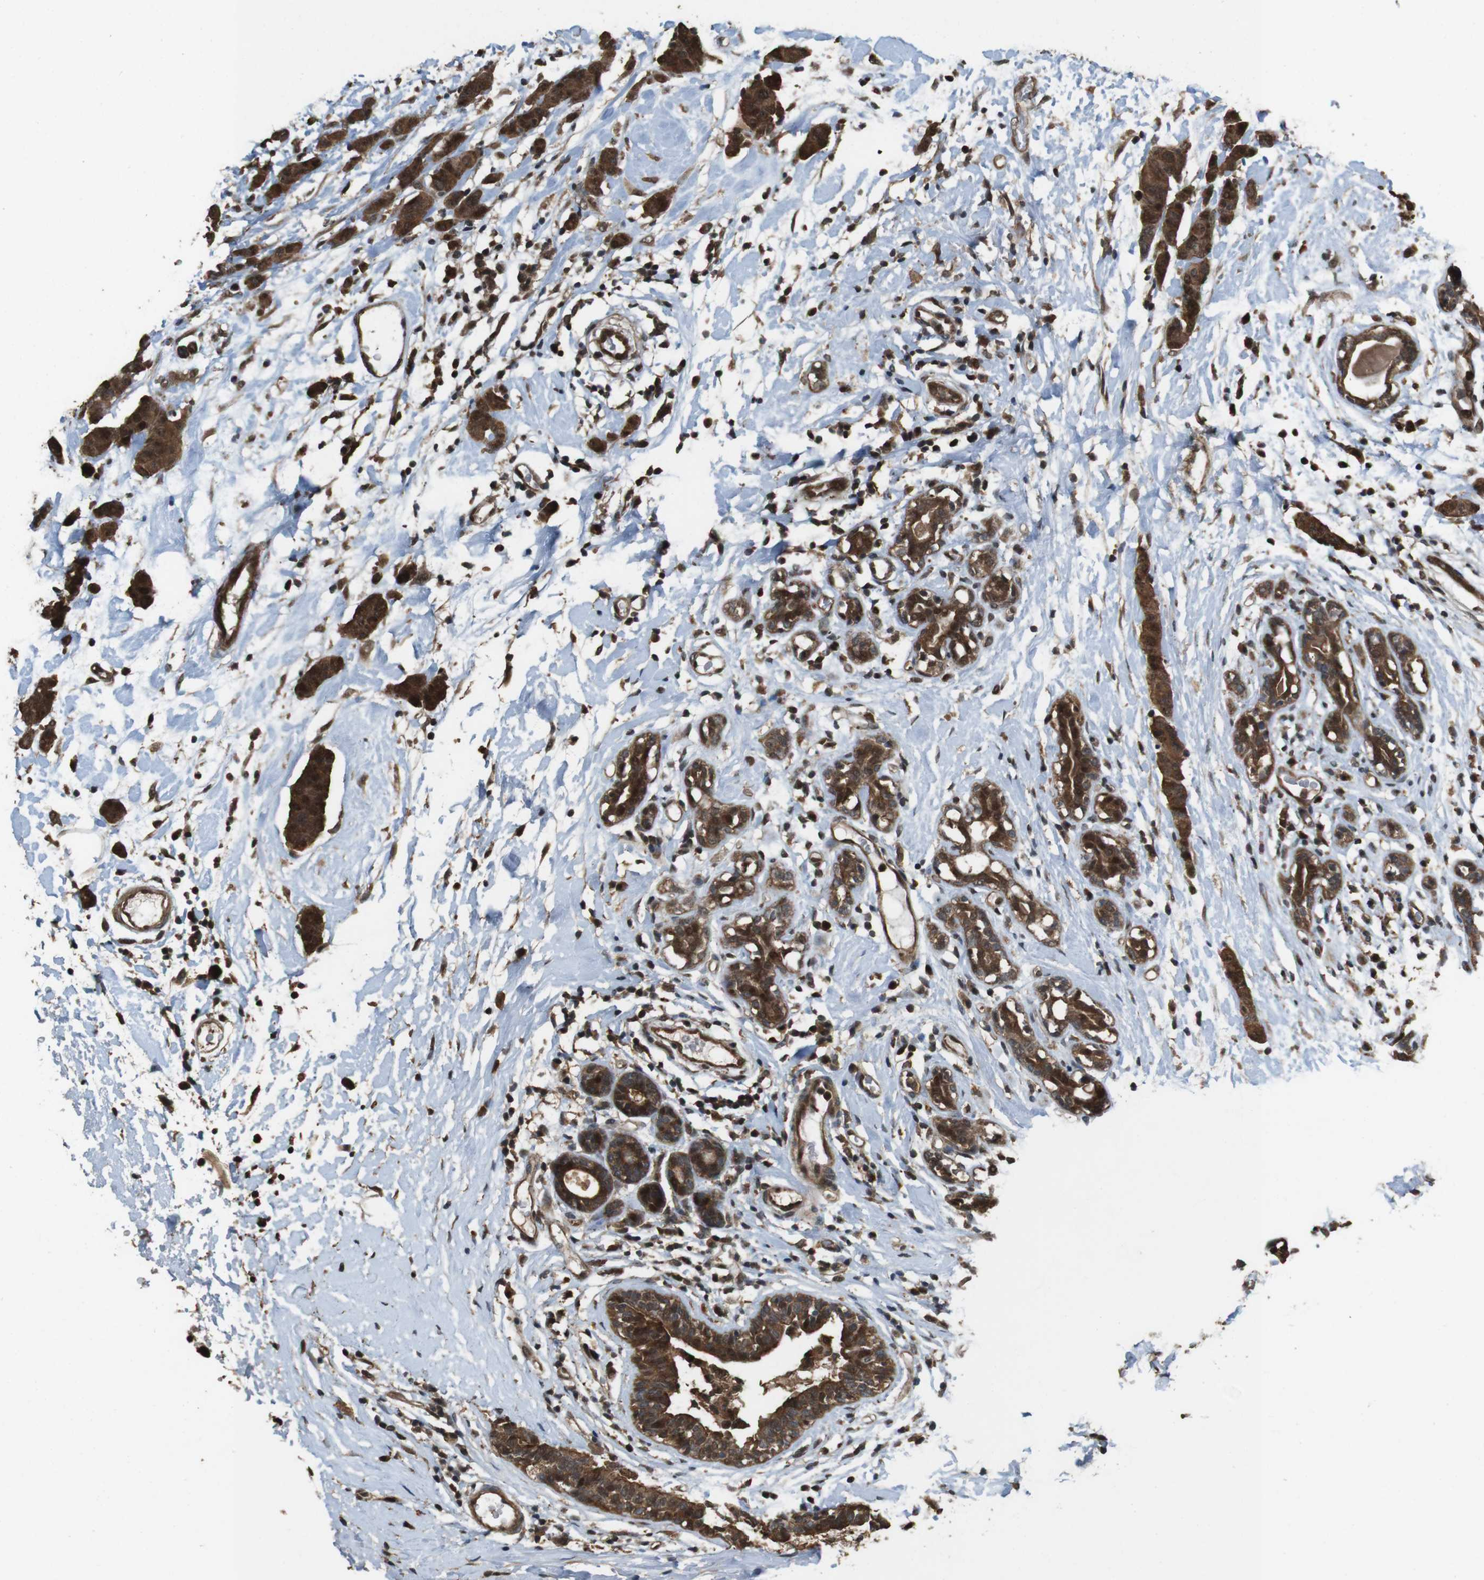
{"staining": {"intensity": "strong", "quantity": ">75%", "location": "cytoplasmic/membranous"}, "tissue": "breast cancer", "cell_type": "Tumor cells", "image_type": "cancer", "snomed": [{"axis": "morphology", "description": "Normal tissue, NOS"}, {"axis": "morphology", "description": "Duct carcinoma"}, {"axis": "topography", "description": "Breast"}], "caption": "This is a photomicrograph of IHC staining of intraductal carcinoma (breast), which shows strong staining in the cytoplasmic/membranous of tumor cells.", "gene": "CDC34", "patient": {"sex": "female", "age": 40}}